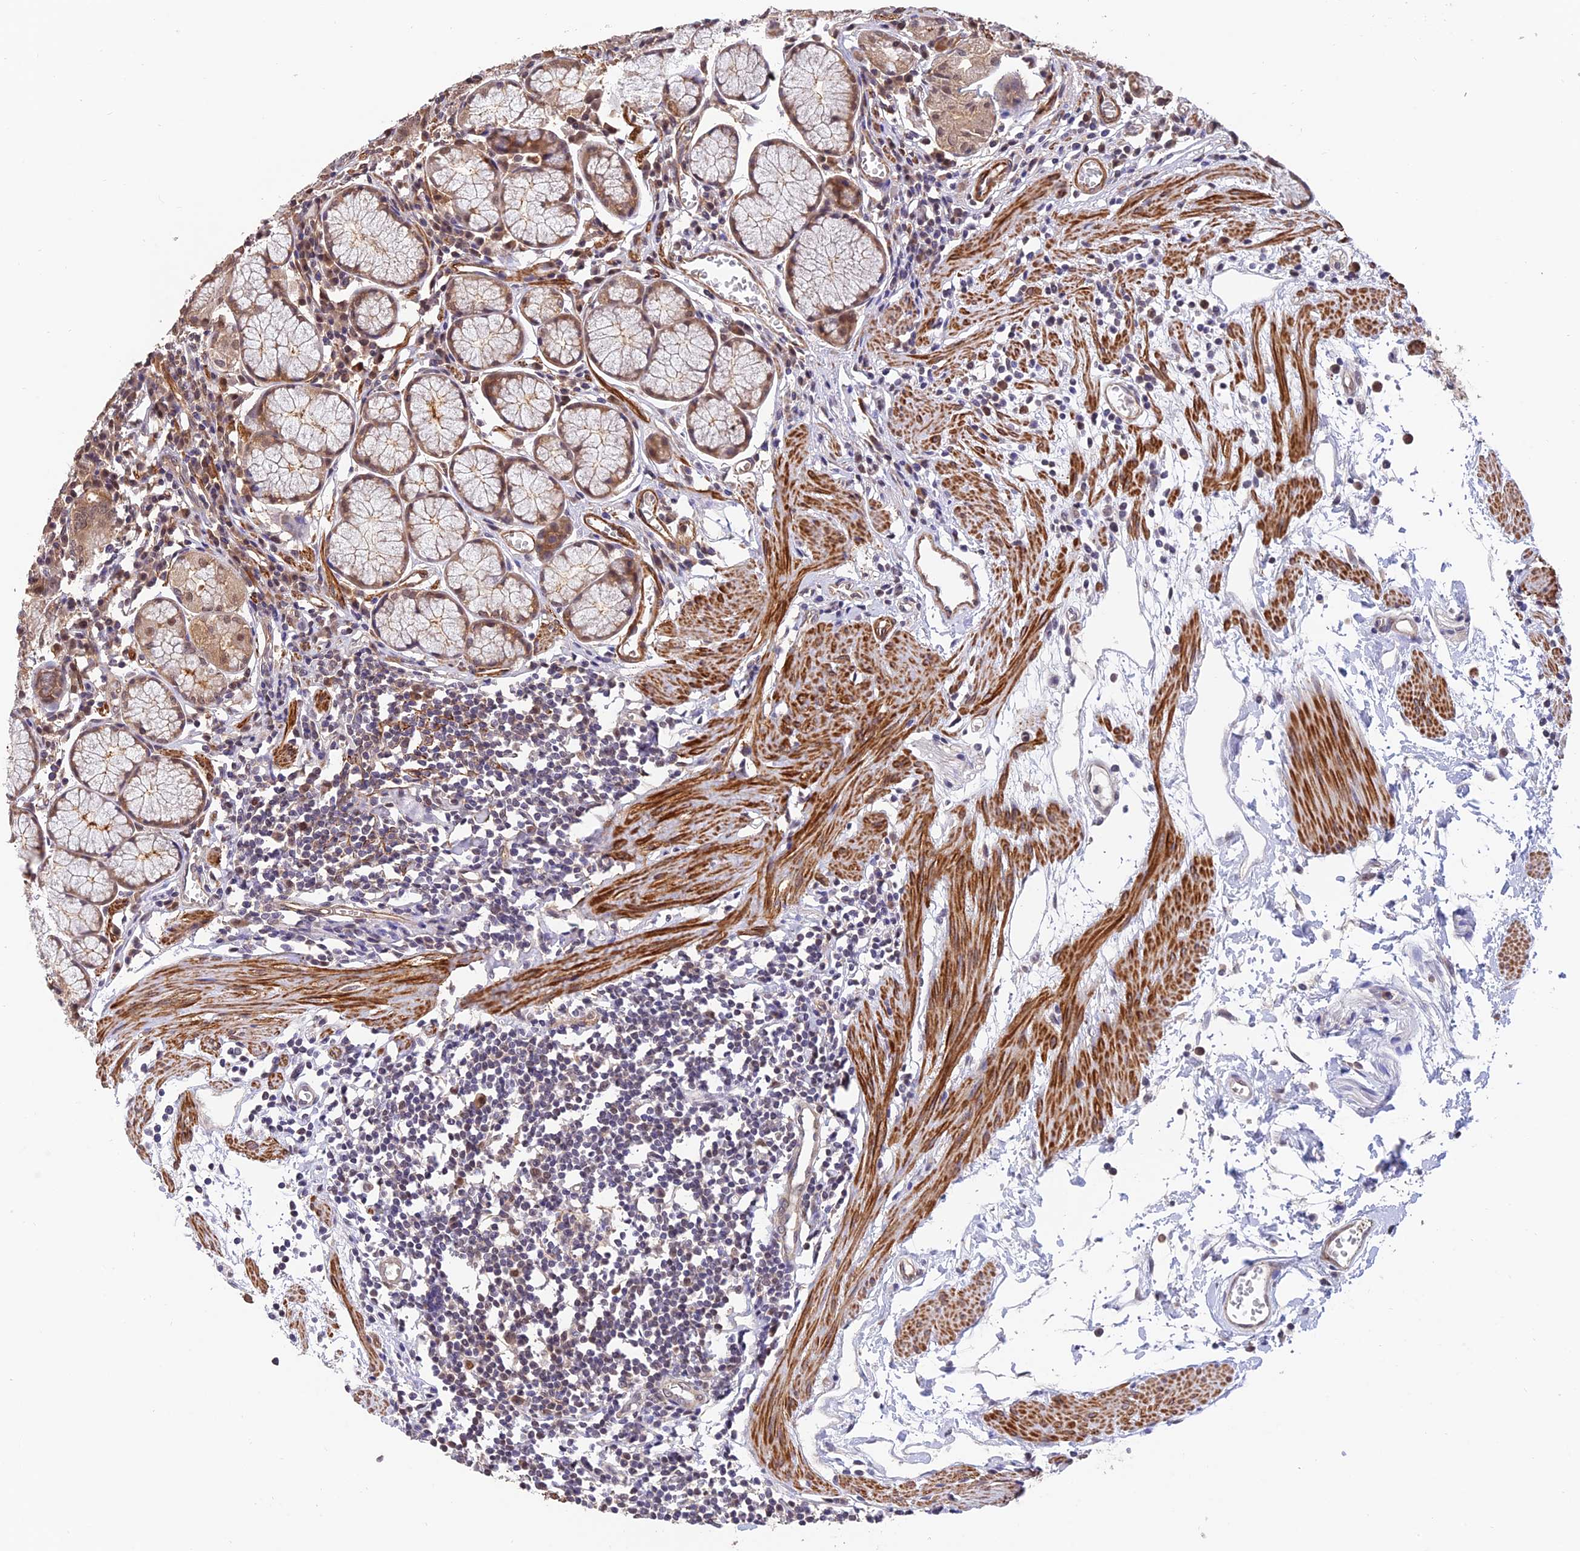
{"staining": {"intensity": "moderate", "quantity": ">75%", "location": "cytoplasmic/membranous,nuclear"}, "tissue": "stomach", "cell_type": "Glandular cells", "image_type": "normal", "snomed": [{"axis": "morphology", "description": "Normal tissue, NOS"}, {"axis": "topography", "description": "Stomach"}], "caption": "This image shows normal stomach stained with IHC to label a protein in brown. The cytoplasmic/membranous,nuclear of glandular cells show moderate positivity for the protein. Nuclei are counter-stained blue.", "gene": "PSMB3", "patient": {"sex": "male", "age": 55}}